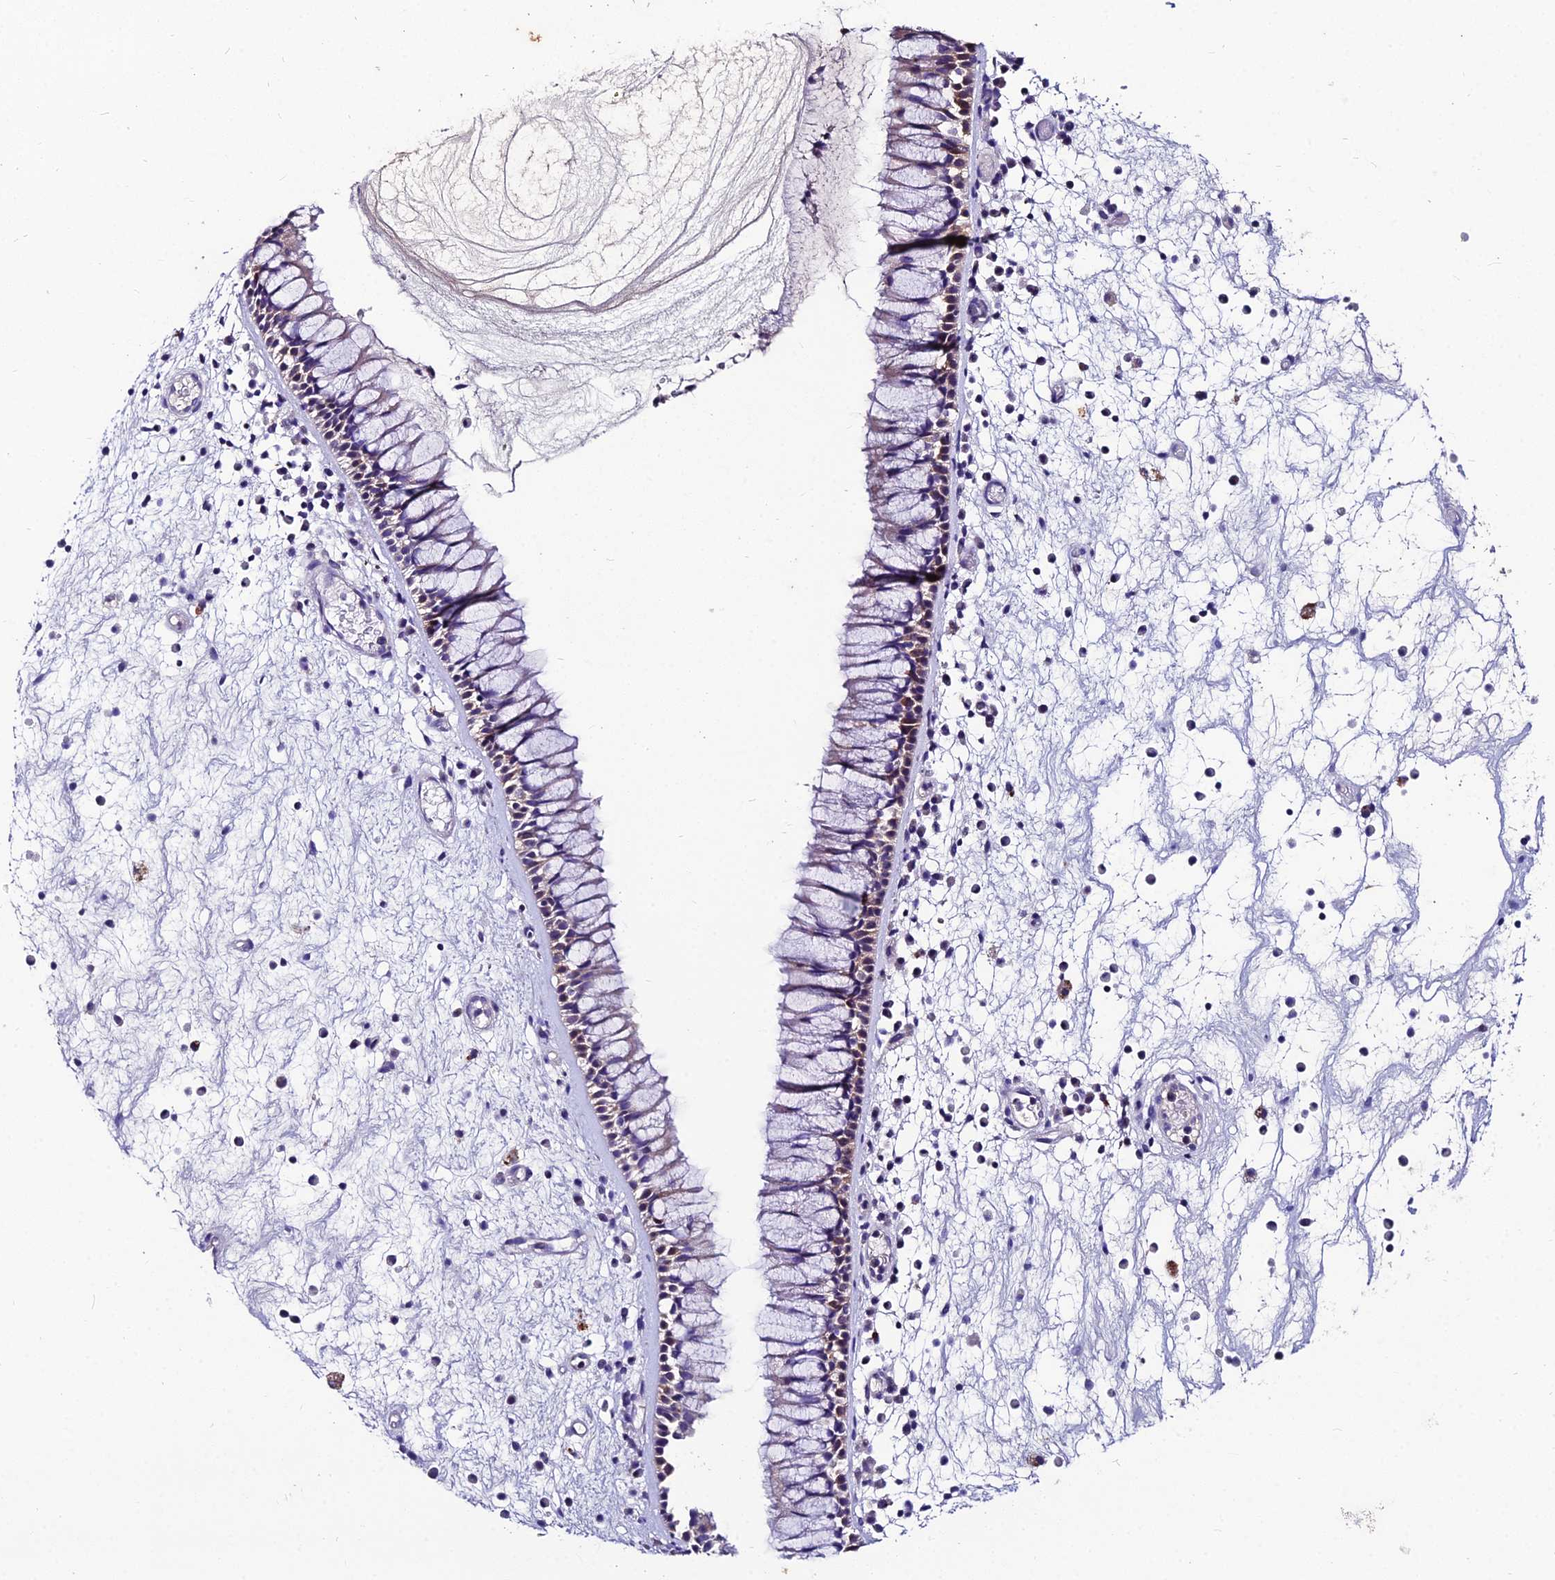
{"staining": {"intensity": "moderate", "quantity": "25%-75%", "location": "cytoplasmic/membranous"}, "tissue": "nasopharynx", "cell_type": "Respiratory epithelial cells", "image_type": "normal", "snomed": [{"axis": "morphology", "description": "Normal tissue, NOS"}, {"axis": "morphology", "description": "Inflammation, NOS"}, {"axis": "morphology", "description": "Malignant melanoma, Metastatic site"}, {"axis": "topography", "description": "Nasopharynx"}], "caption": "Unremarkable nasopharynx displays moderate cytoplasmic/membranous staining in approximately 25%-75% of respiratory epithelial cells (IHC, brightfield microscopy, high magnification)..", "gene": "LGALS7", "patient": {"sex": "male", "age": 70}}